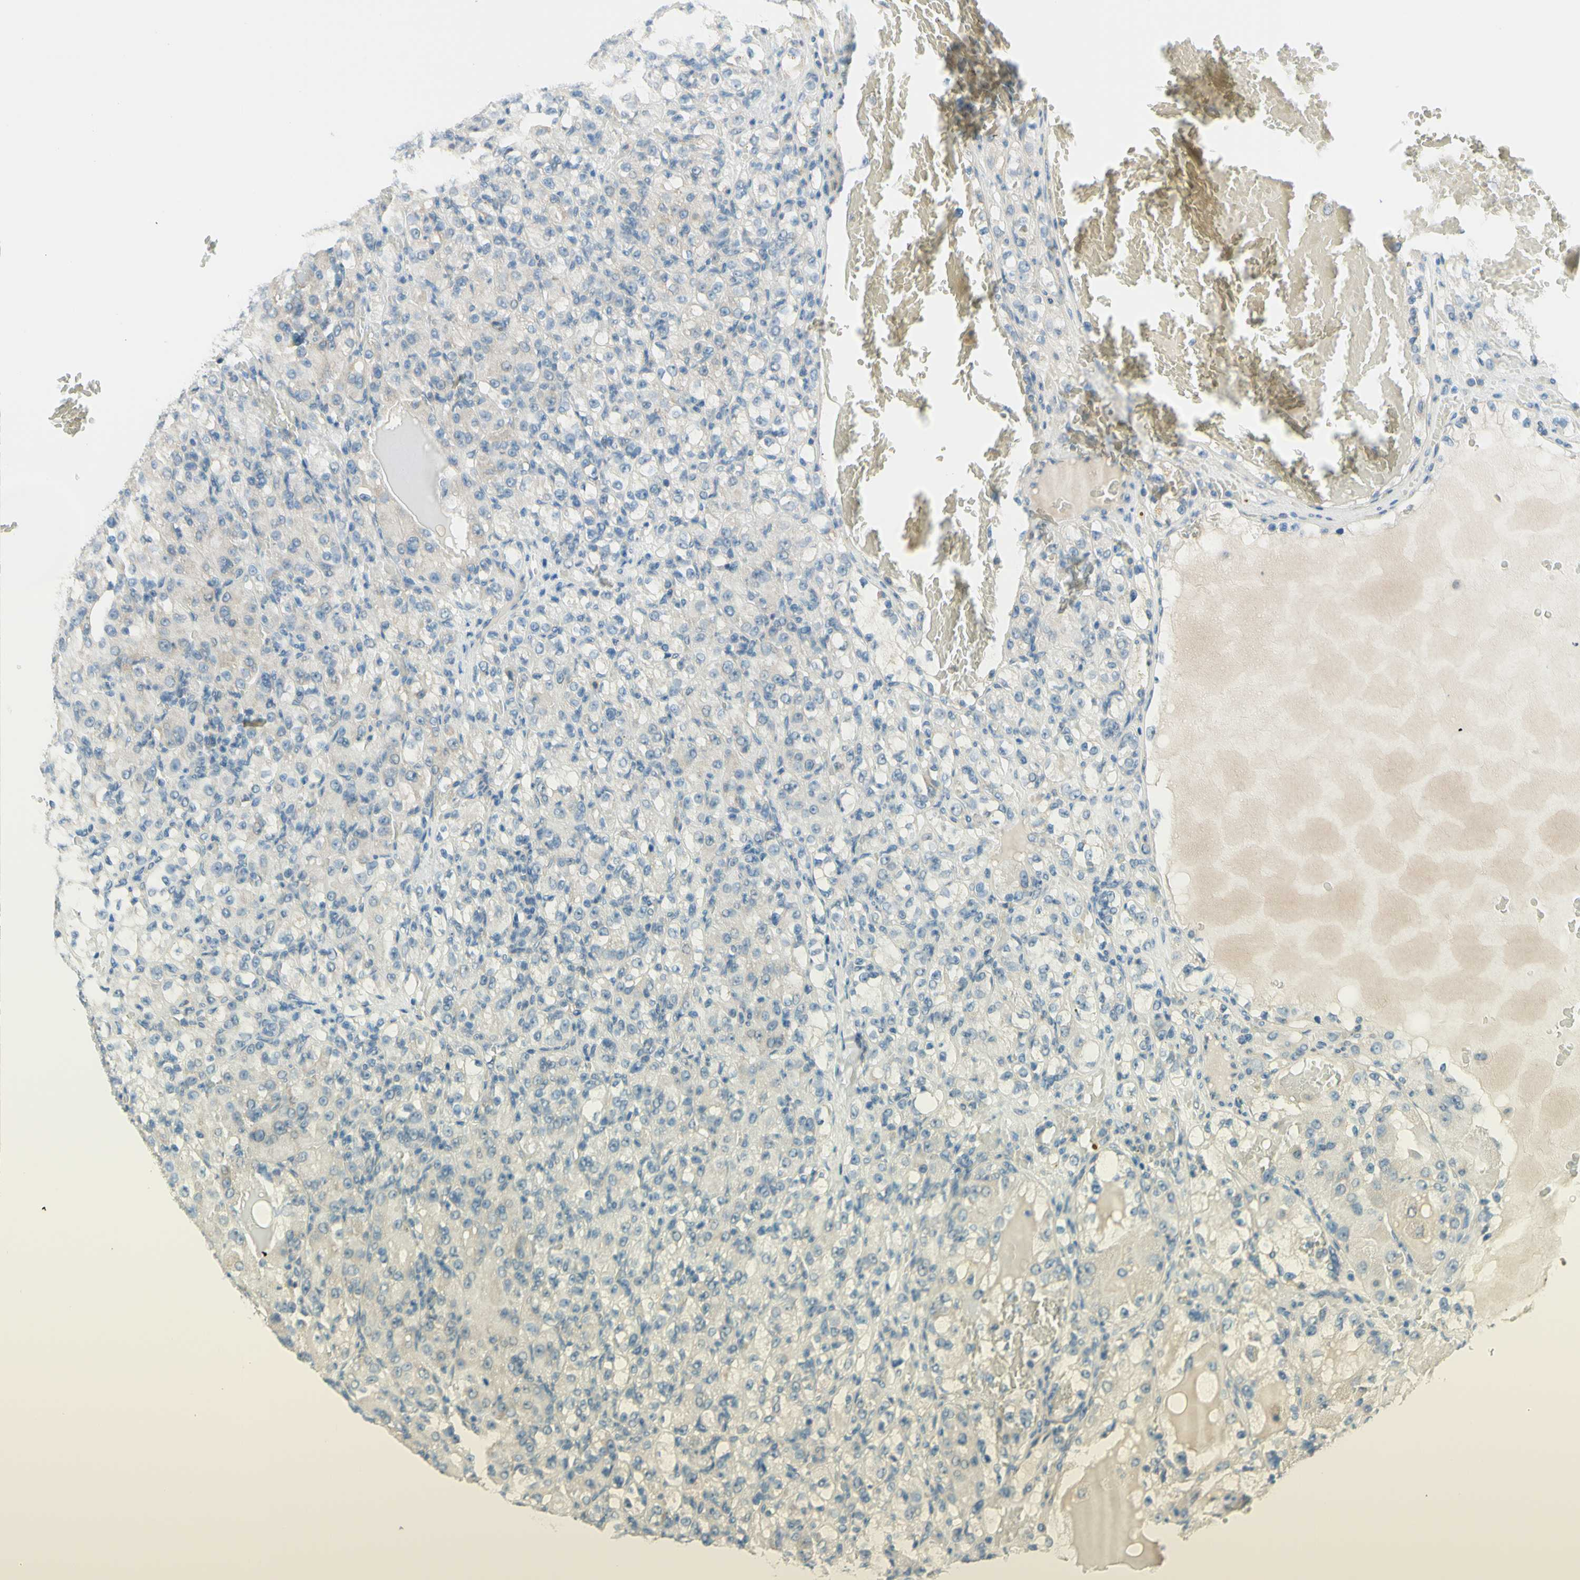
{"staining": {"intensity": "negative", "quantity": "none", "location": "none"}, "tissue": "renal cancer", "cell_type": "Tumor cells", "image_type": "cancer", "snomed": [{"axis": "morphology", "description": "Adenocarcinoma, NOS"}, {"axis": "topography", "description": "Kidney"}], "caption": "Tumor cells show no significant expression in renal cancer (adenocarcinoma).", "gene": "JPH1", "patient": {"sex": "male", "age": 61}}